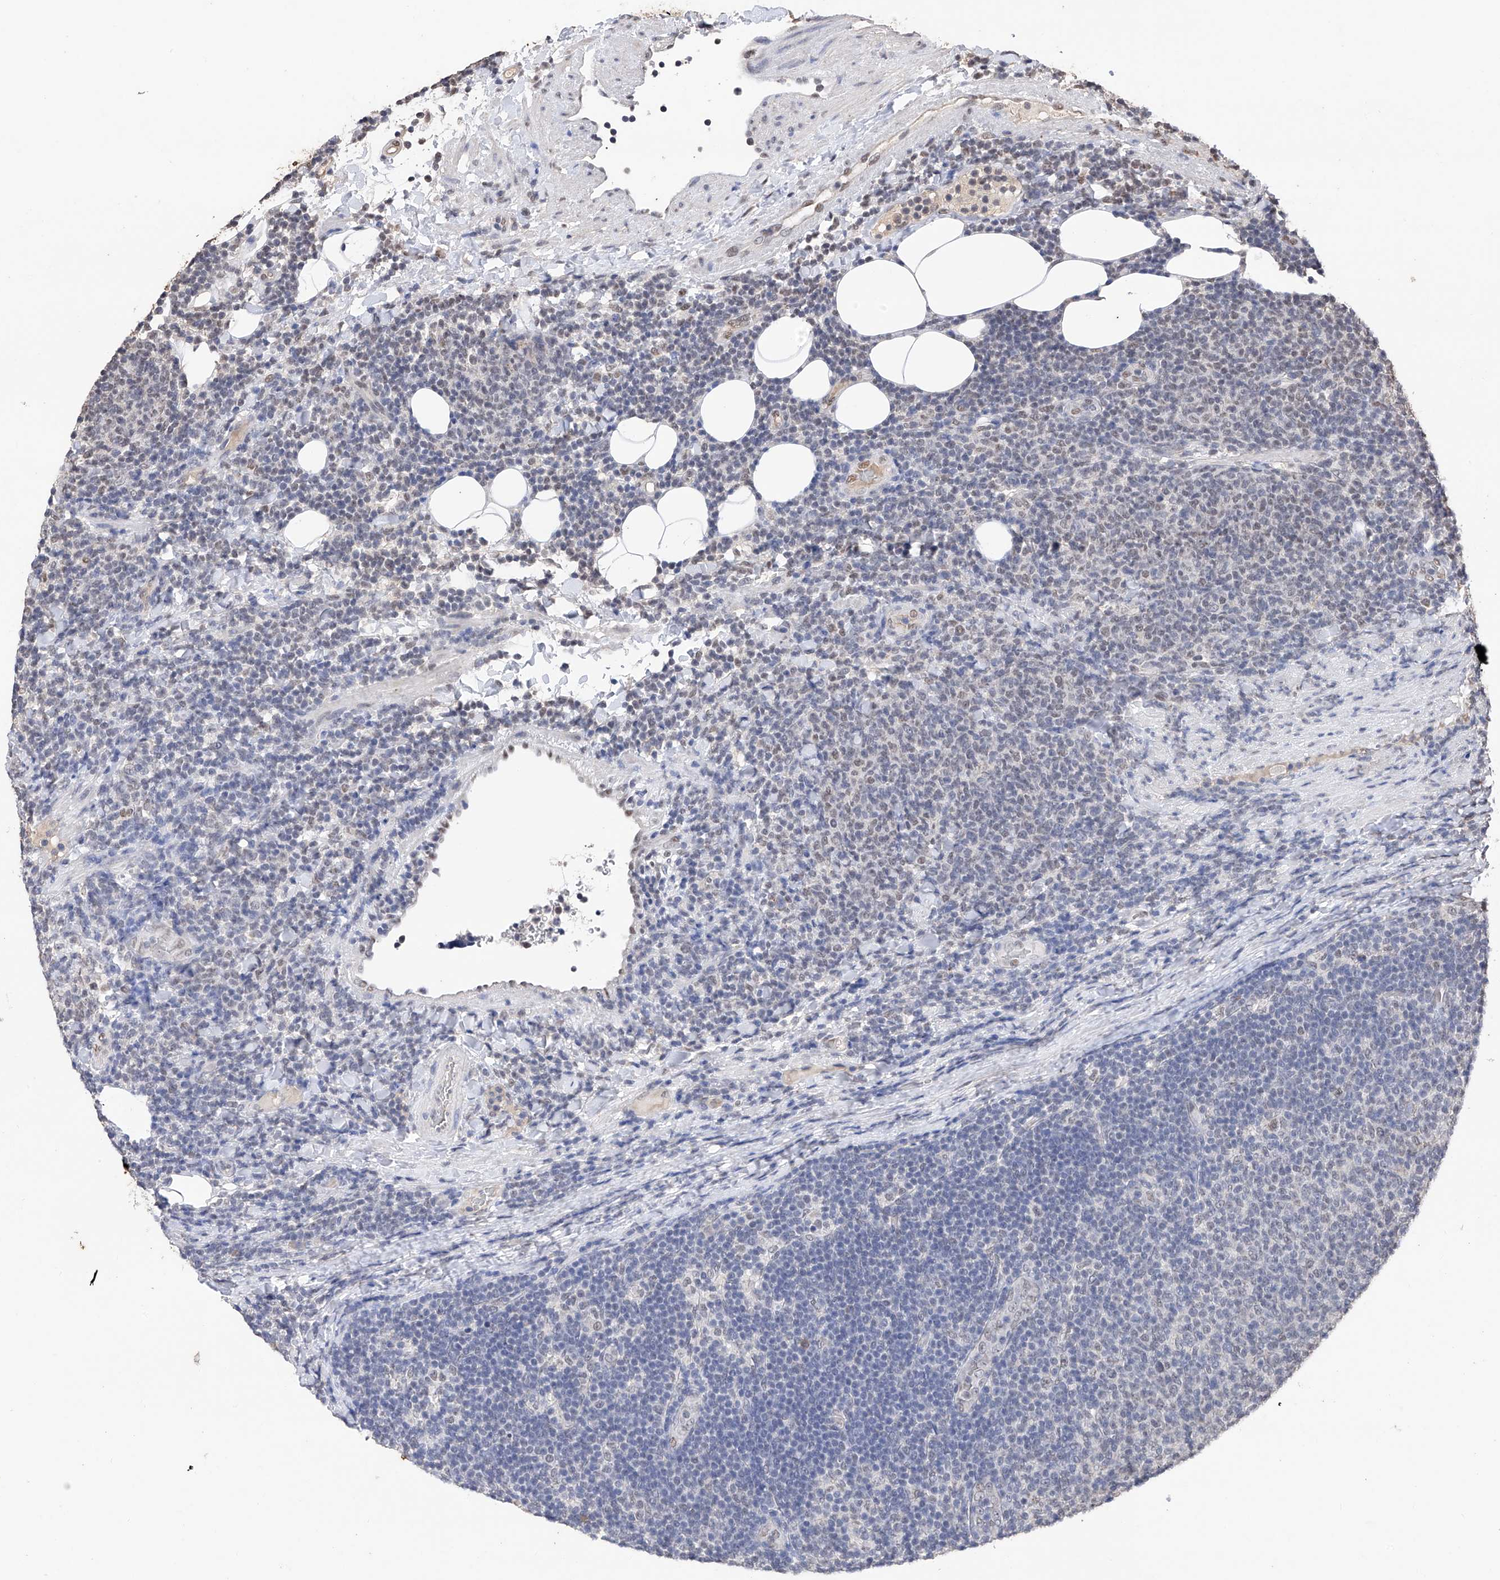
{"staining": {"intensity": "negative", "quantity": "none", "location": "none"}, "tissue": "lymphoma", "cell_type": "Tumor cells", "image_type": "cancer", "snomed": [{"axis": "morphology", "description": "Malignant lymphoma, non-Hodgkin's type, Low grade"}, {"axis": "topography", "description": "Lymph node"}], "caption": "This histopathology image is of lymphoma stained with IHC to label a protein in brown with the nuclei are counter-stained blue. There is no expression in tumor cells.", "gene": "DMAP1", "patient": {"sex": "male", "age": 66}}